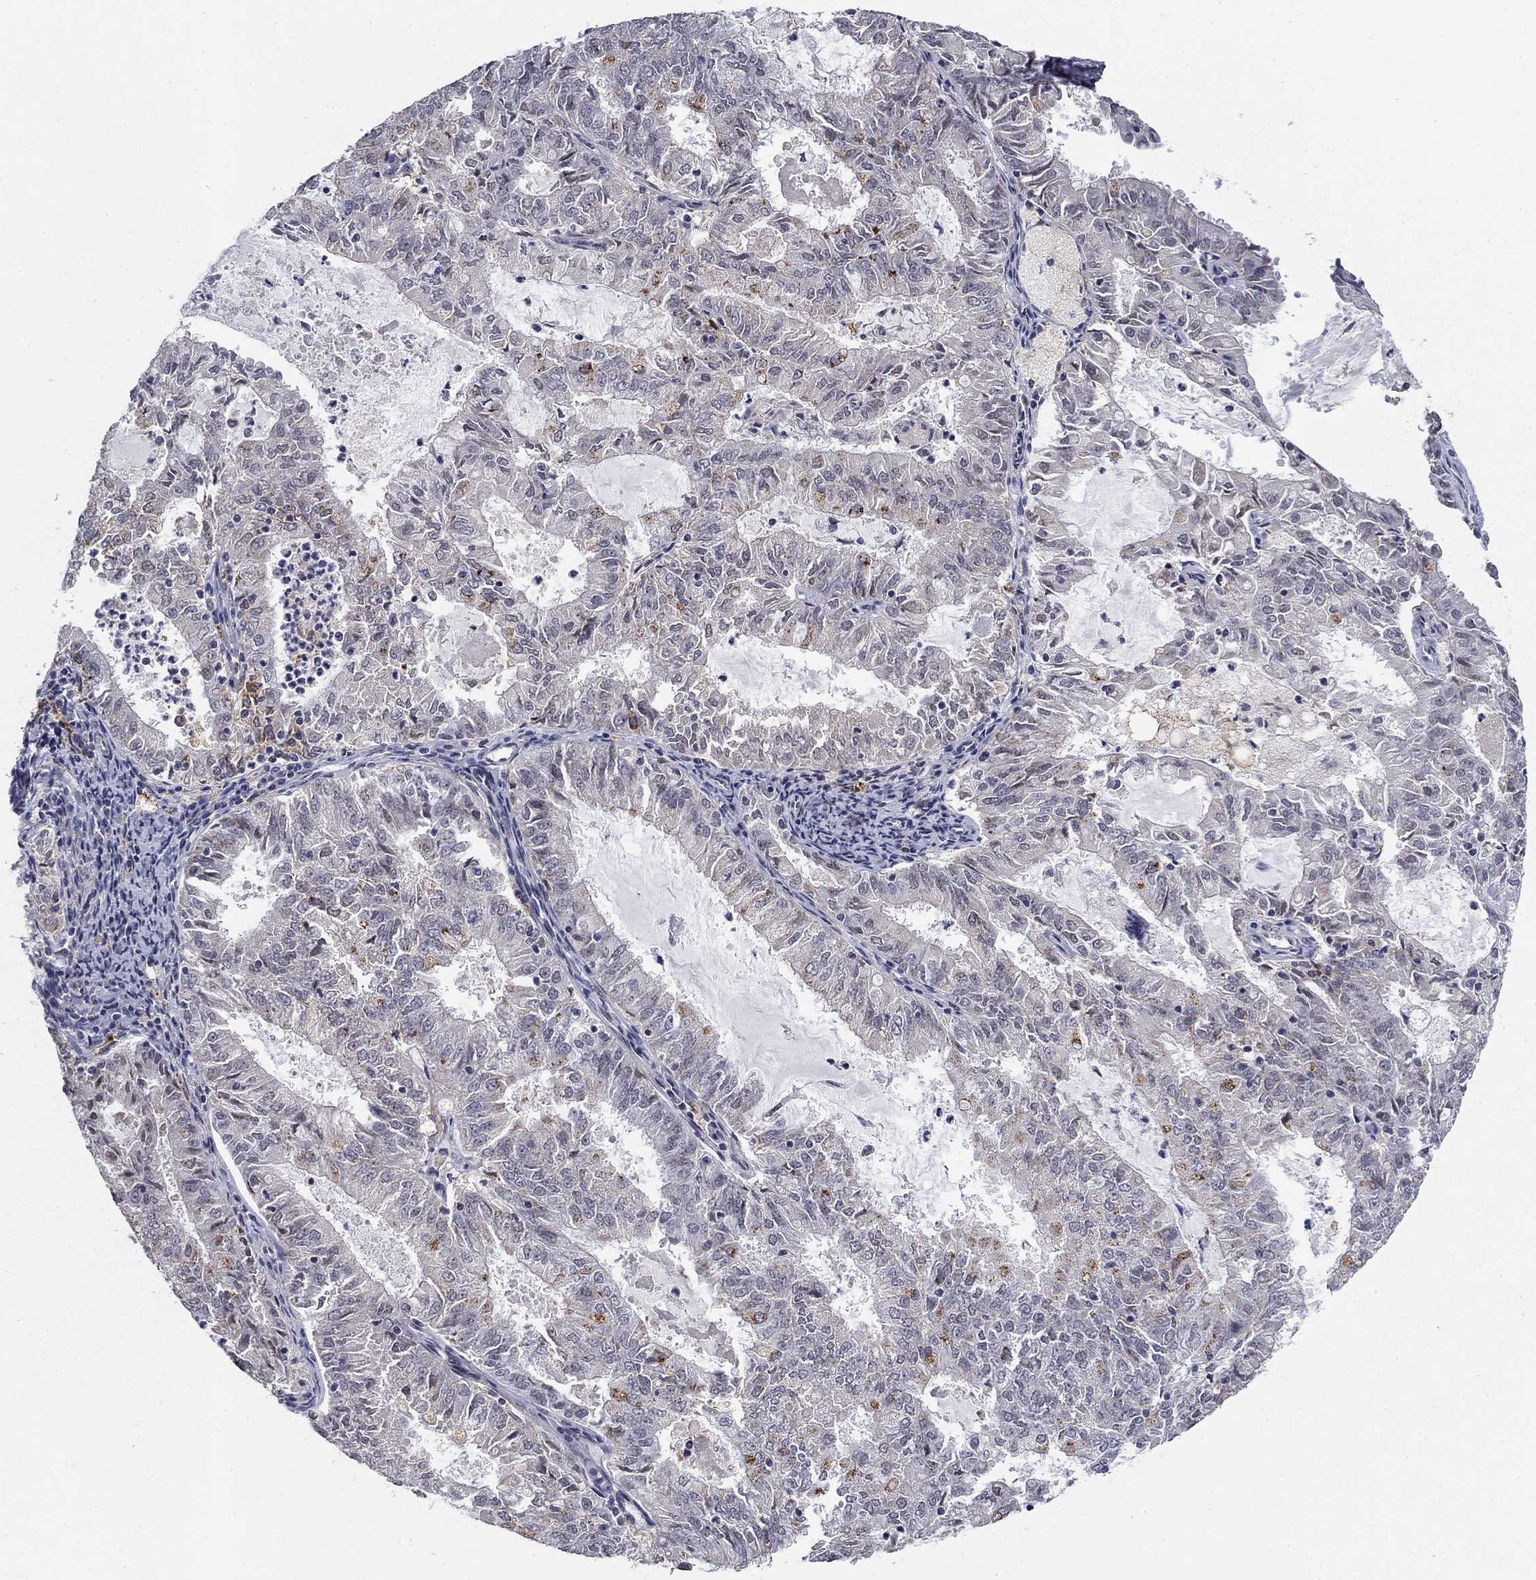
{"staining": {"intensity": "negative", "quantity": "none", "location": "none"}, "tissue": "endometrial cancer", "cell_type": "Tumor cells", "image_type": "cancer", "snomed": [{"axis": "morphology", "description": "Adenocarcinoma, NOS"}, {"axis": "topography", "description": "Endometrium"}], "caption": "Tumor cells show no significant positivity in endometrial cancer. (Stains: DAB IHC with hematoxylin counter stain, Microscopy: brightfield microscopy at high magnification).", "gene": "GRIA3", "patient": {"sex": "female", "age": 57}}